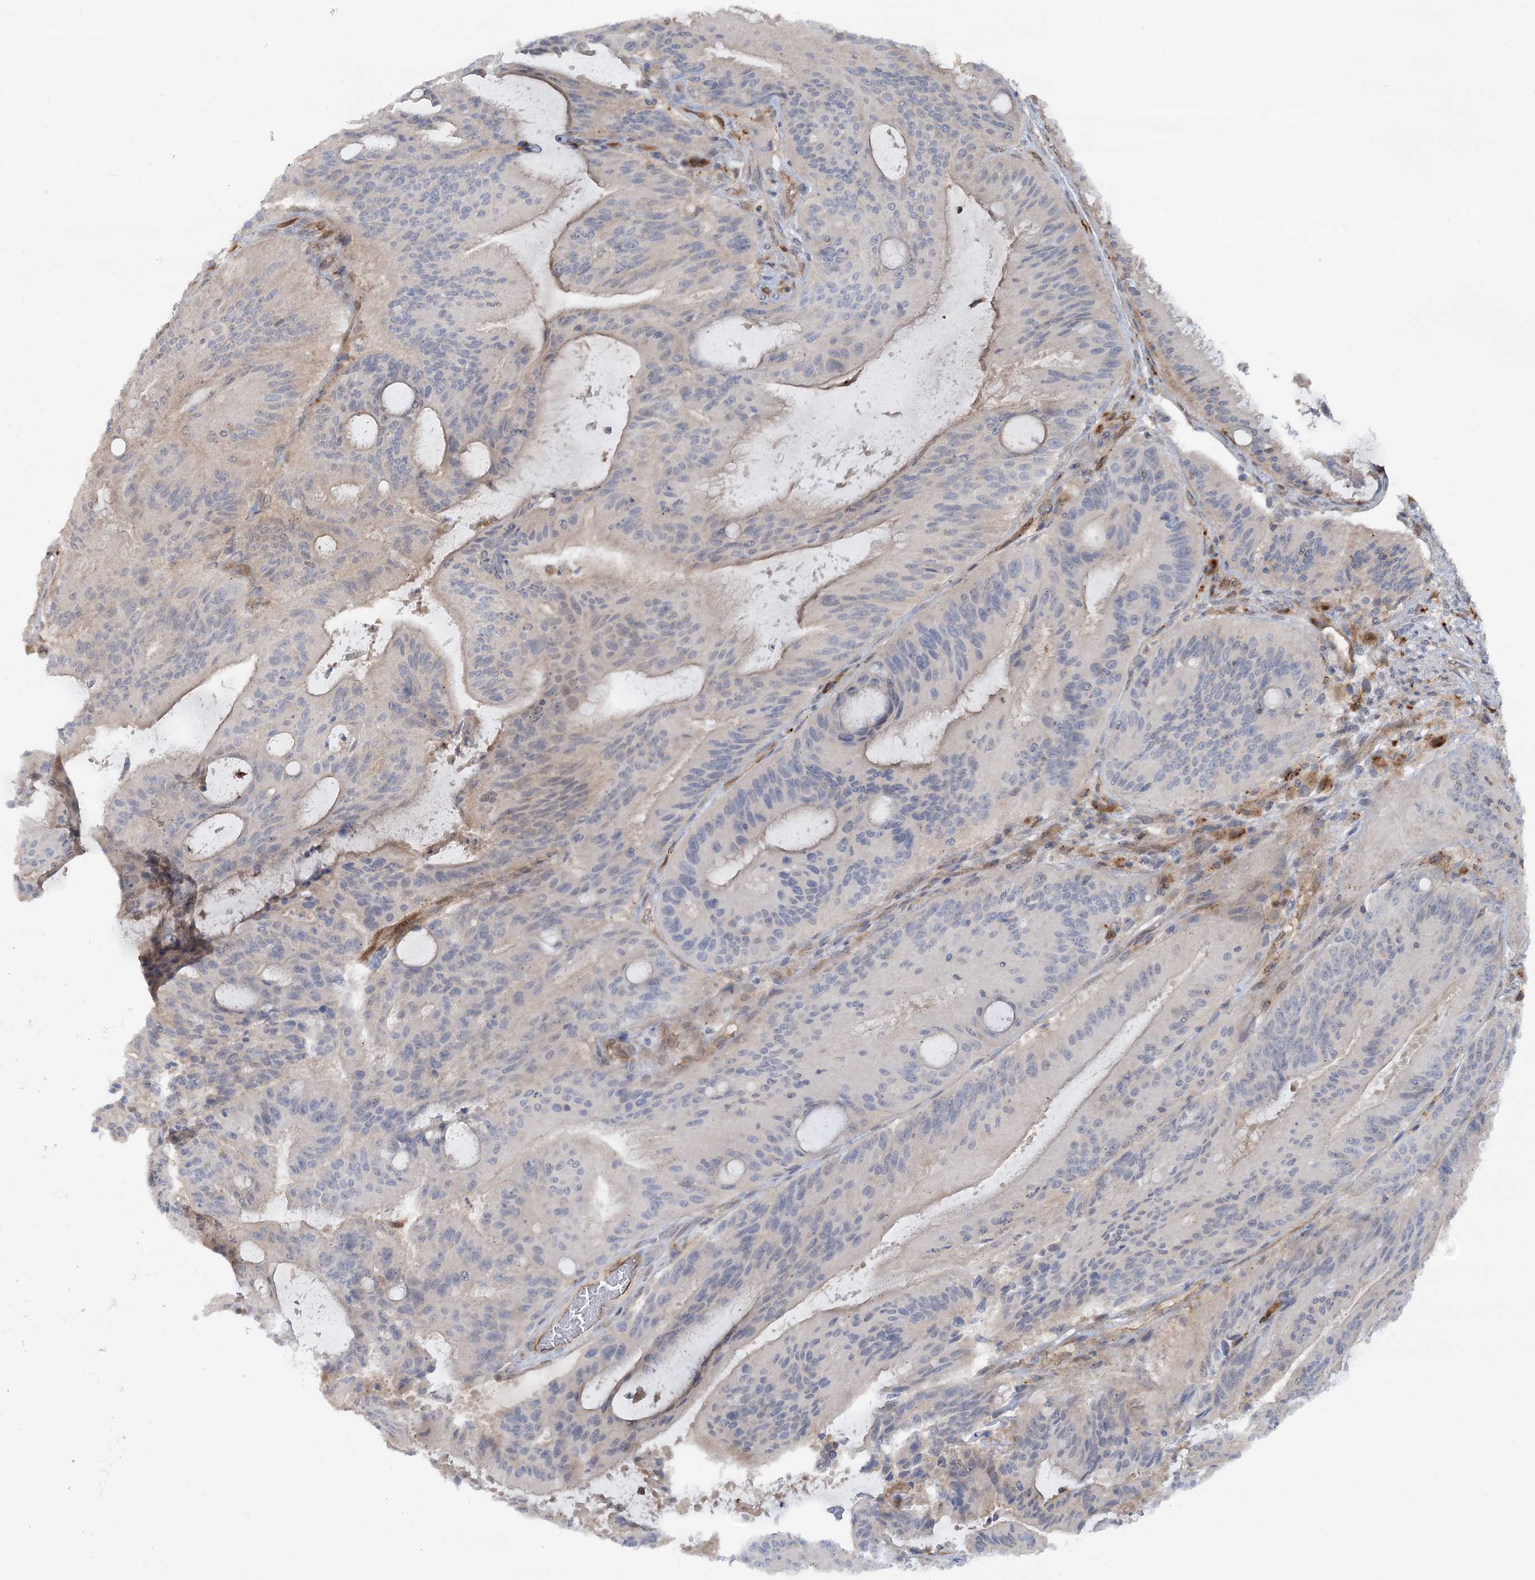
{"staining": {"intensity": "weak", "quantity": "<25%", "location": "cytoplasmic/membranous,nuclear"}, "tissue": "liver cancer", "cell_type": "Tumor cells", "image_type": "cancer", "snomed": [{"axis": "morphology", "description": "Normal tissue, NOS"}, {"axis": "morphology", "description": "Cholangiocarcinoma"}, {"axis": "topography", "description": "Liver"}, {"axis": "topography", "description": "Peripheral nerve tissue"}], "caption": "A high-resolution photomicrograph shows immunohistochemistry (IHC) staining of cholangiocarcinoma (liver), which displays no significant expression in tumor cells. (Stains: DAB IHC with hematoxylin counter stain, Microscopy: brightfield microscopy at high magnification).", "gene": "GBE1", "patient": {"sex": "female", "age": 73}}